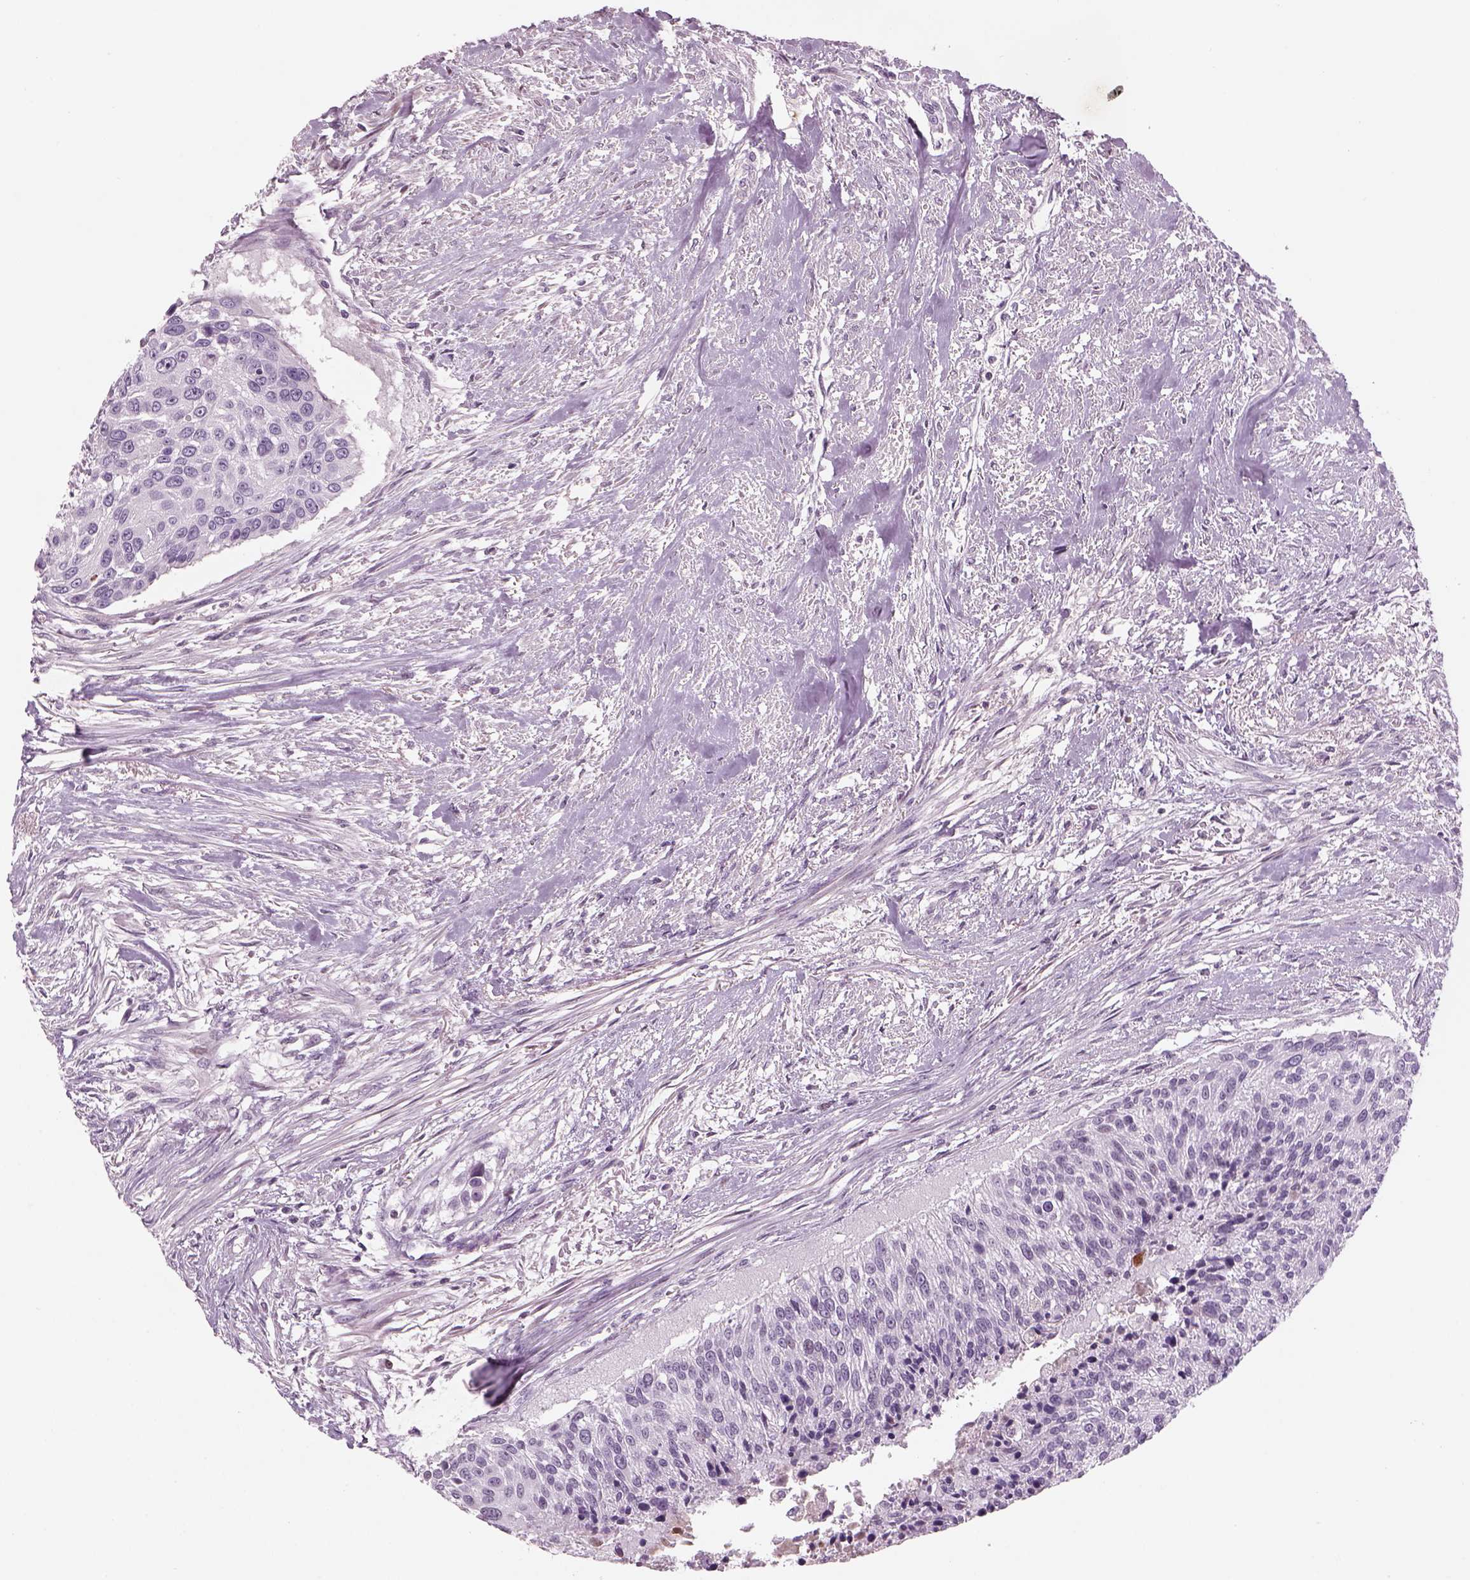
{"staining": {"intensity": "negative", "quantity": "none", "location": "none"}, "tissue": "urothelial cancer", "cell_type": "Tumor cells", "image_type": "cancer", "snomed": [{"axis": "morphology", "description": "Urothelial carcinoma, NOS"}, {"axis": "topography", "description": "Urinary bladder"}], "caption": "Urothelial cancer stained for a protein using immunohistochemistry (IHC) displays no positivity tumor cells.", "gene": "PABPC1L2B", "patient": {"sex": "male", "age": 55}}